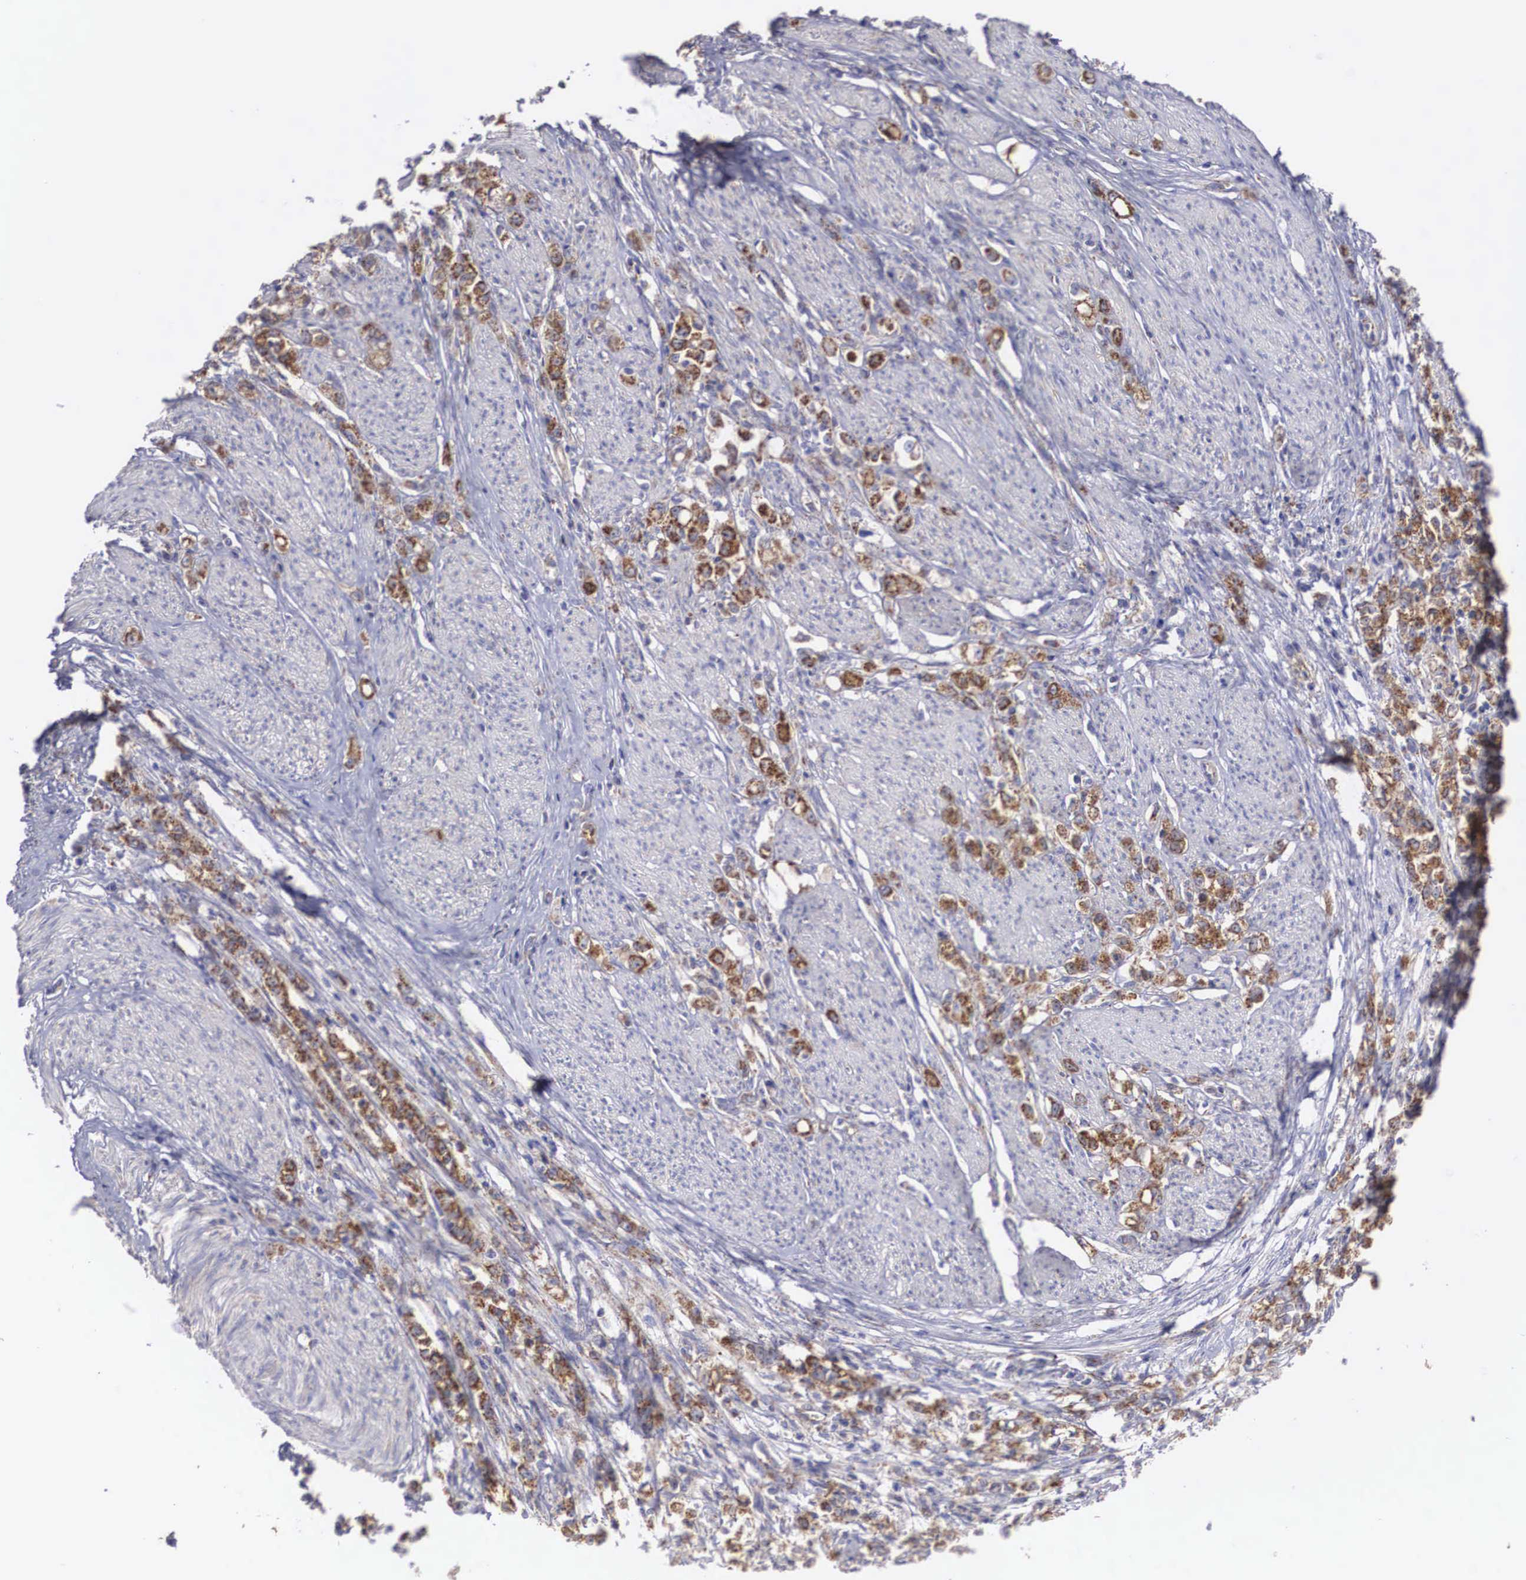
{"staining": {"intensity": "moderate", "quantity": ">75%", "location": "cytoplasmic/membranous"}, "tissue": "stomach cancer", "cell_type": "Tumor cells", "image_type": "cancer", "snomed": [{"axis": "morphology", "description": "Adenocarcinoma, NOS"}, {"axis": "topography", "description": "Stomach"}], "caption": "This is a micrograph of immunohistochemistry (IHC) staining of stomach adenocarcinoma, which shows moderate staining in the cytoplasmic/membranous of tumor cells.", "gene": "XPNPEP3", "patient": {"sex": "male", "age": 72}}